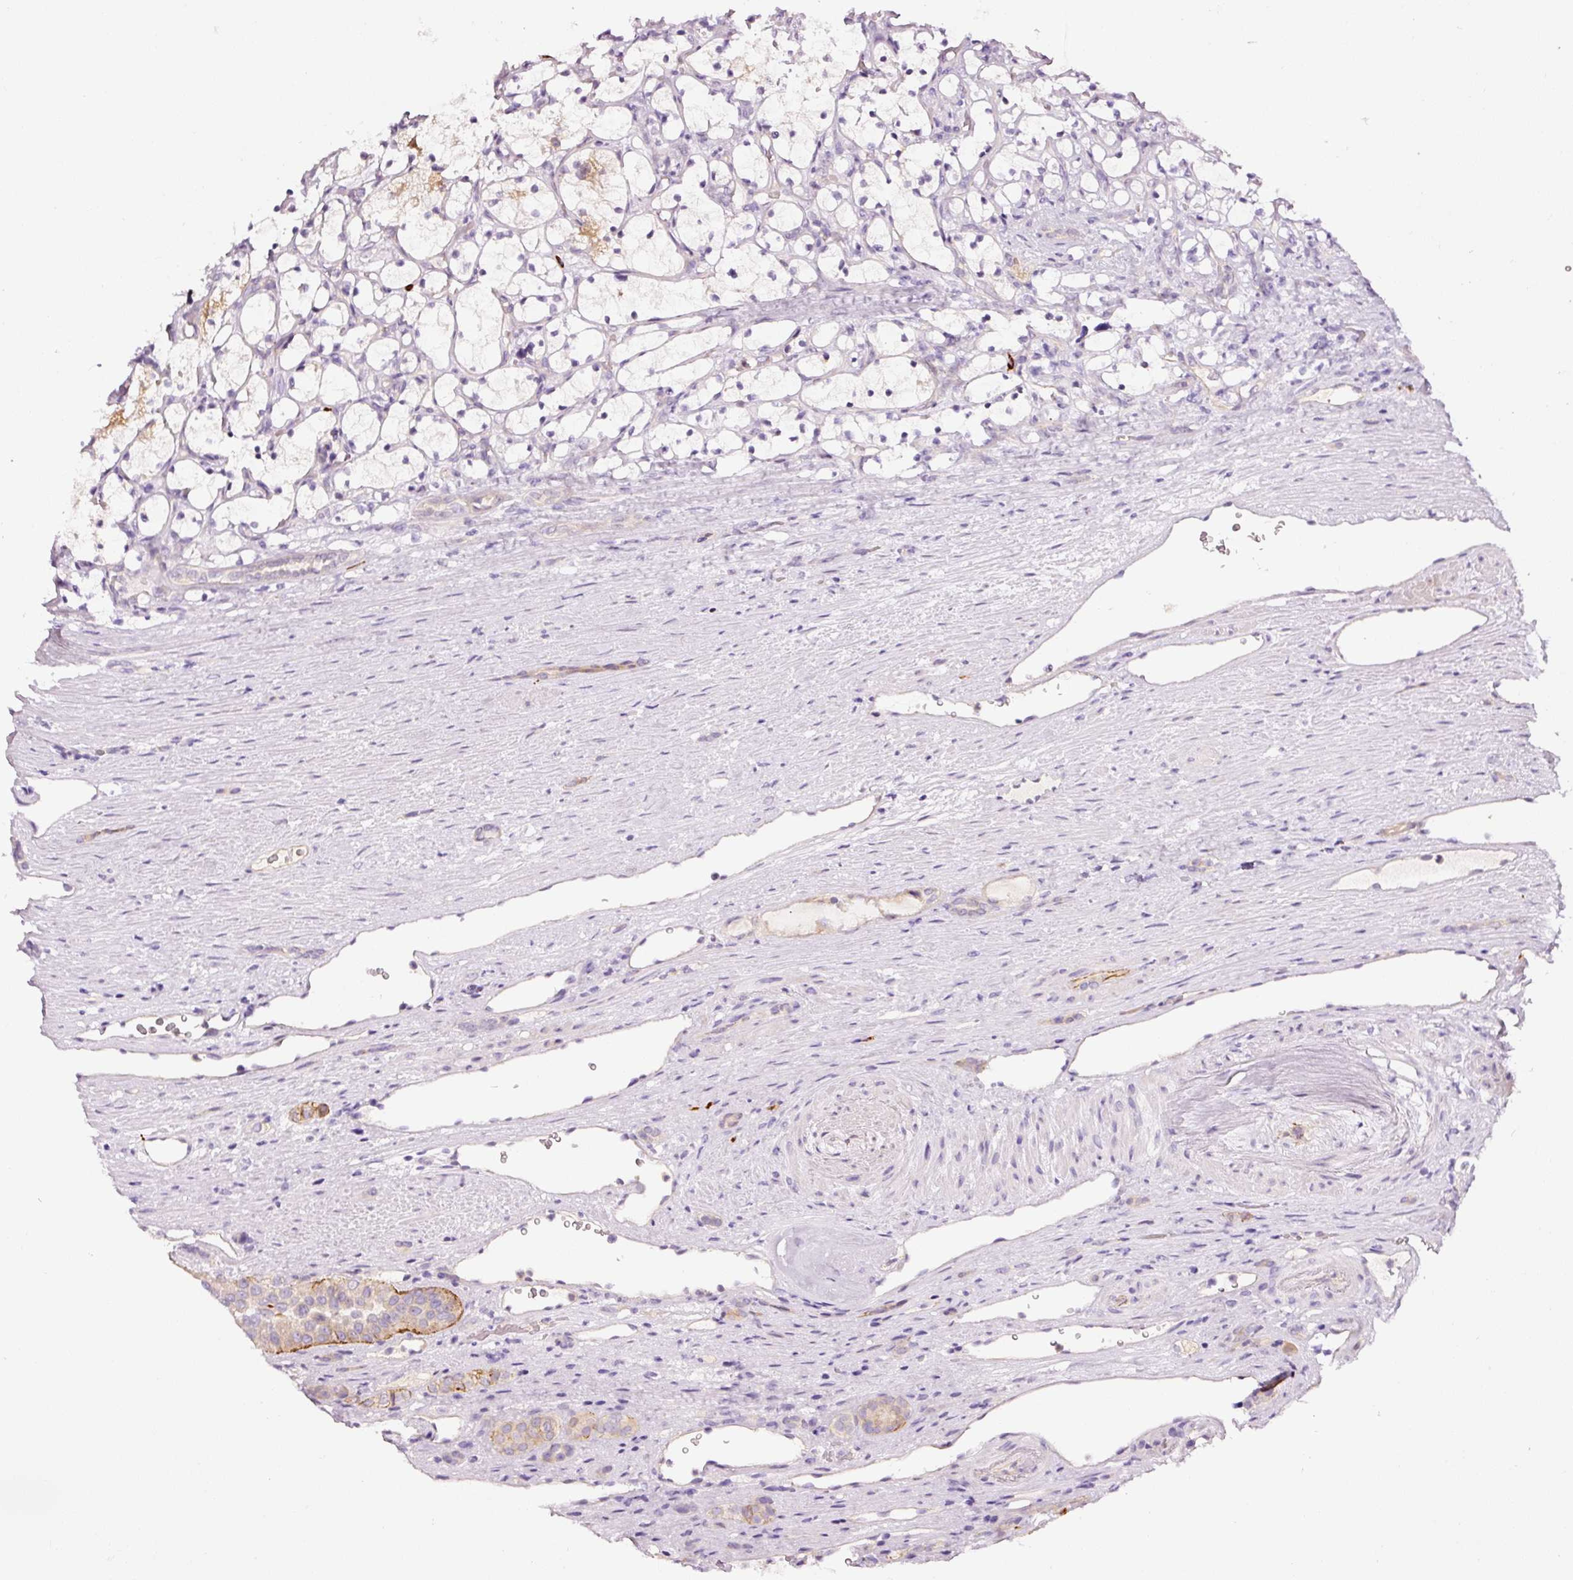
{"staining": {"intensity": "negative", "quantity": "none", "location": "none"}, "tissue": "renal cancer", "cell_type": "Tumor cells", "image_type": "cancer", "snomed": [{"axis": "morphology", "description": "Adenocarcinoma, NOS"}, {"axis": "topography", "description": "Kidney"}], "caption": "A high-resolution photomicrograph shows IHC staining of renal cancer (adenocarcinoma), which shows no significant expression in tumor cells.", "gene": "ABCB4", "patient": {"sex": "female", "age": 69}}